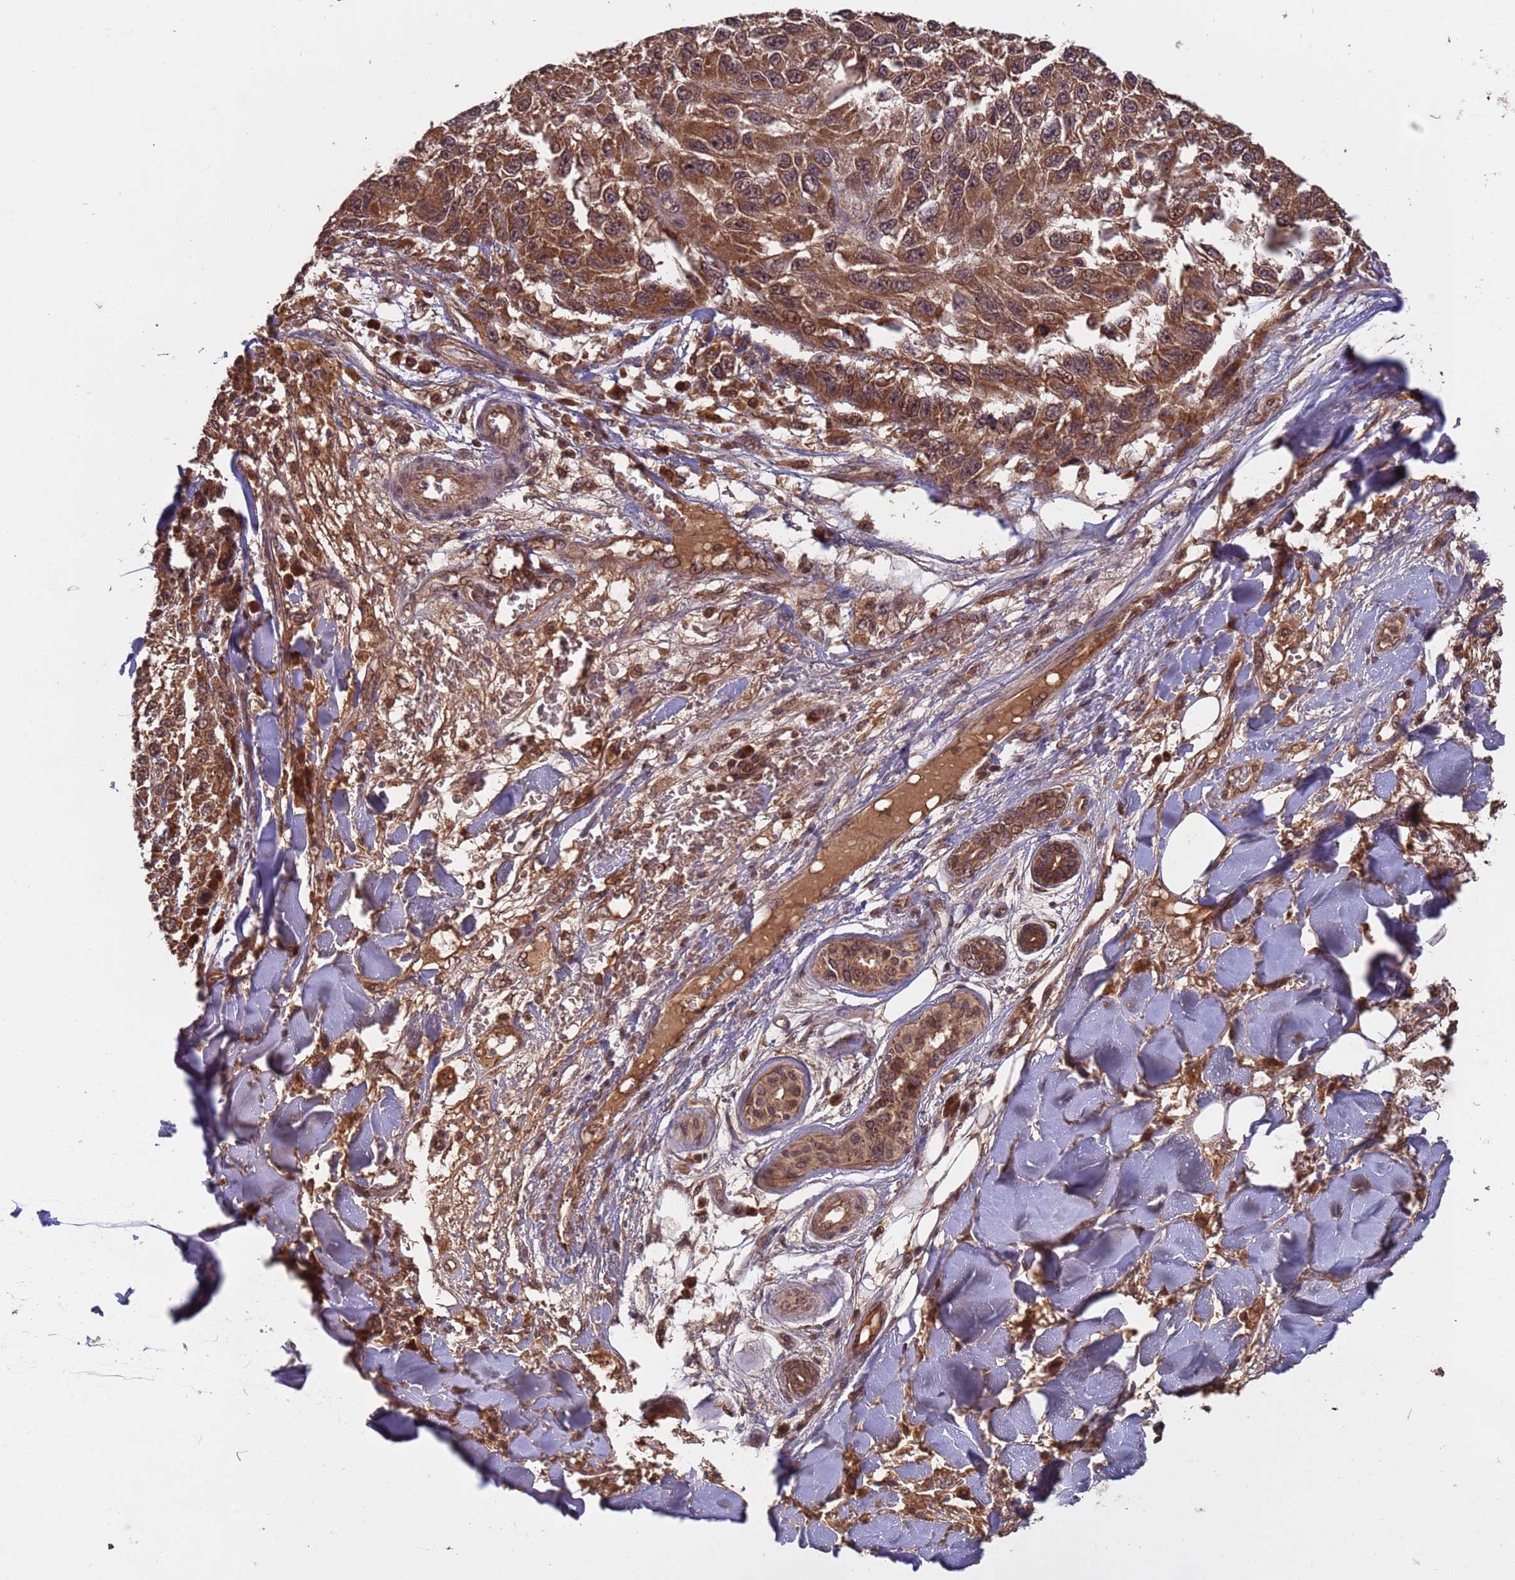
{"staining": {"intensity": "strong", "quantity": ">75%", "location": "cytoplasmic/membranous"}, "tissue": "melanoma", "cell_type": "Tumor cells", "image_type": "cancer", "snomed": [{"axis": "morphology", "description": "Normal tissue, NOS"}, {"axis": "morphology", "description": "Malignant melanoma, NOS"}, {"axis": "topography", "description": "Skin"}], "caption": "Immunohistochemistry (IHC) (DAB (3,3'-diaminobenzidine)) staining of human malignant melanoma displays strong cytoplasmic/membranous protein expression in about >75% of tumor cells. Ihc stains the protein in brown and the nuclei are stained blue.", "gene": "ERI1", "patient": {"sex": "female", "age": 96}}